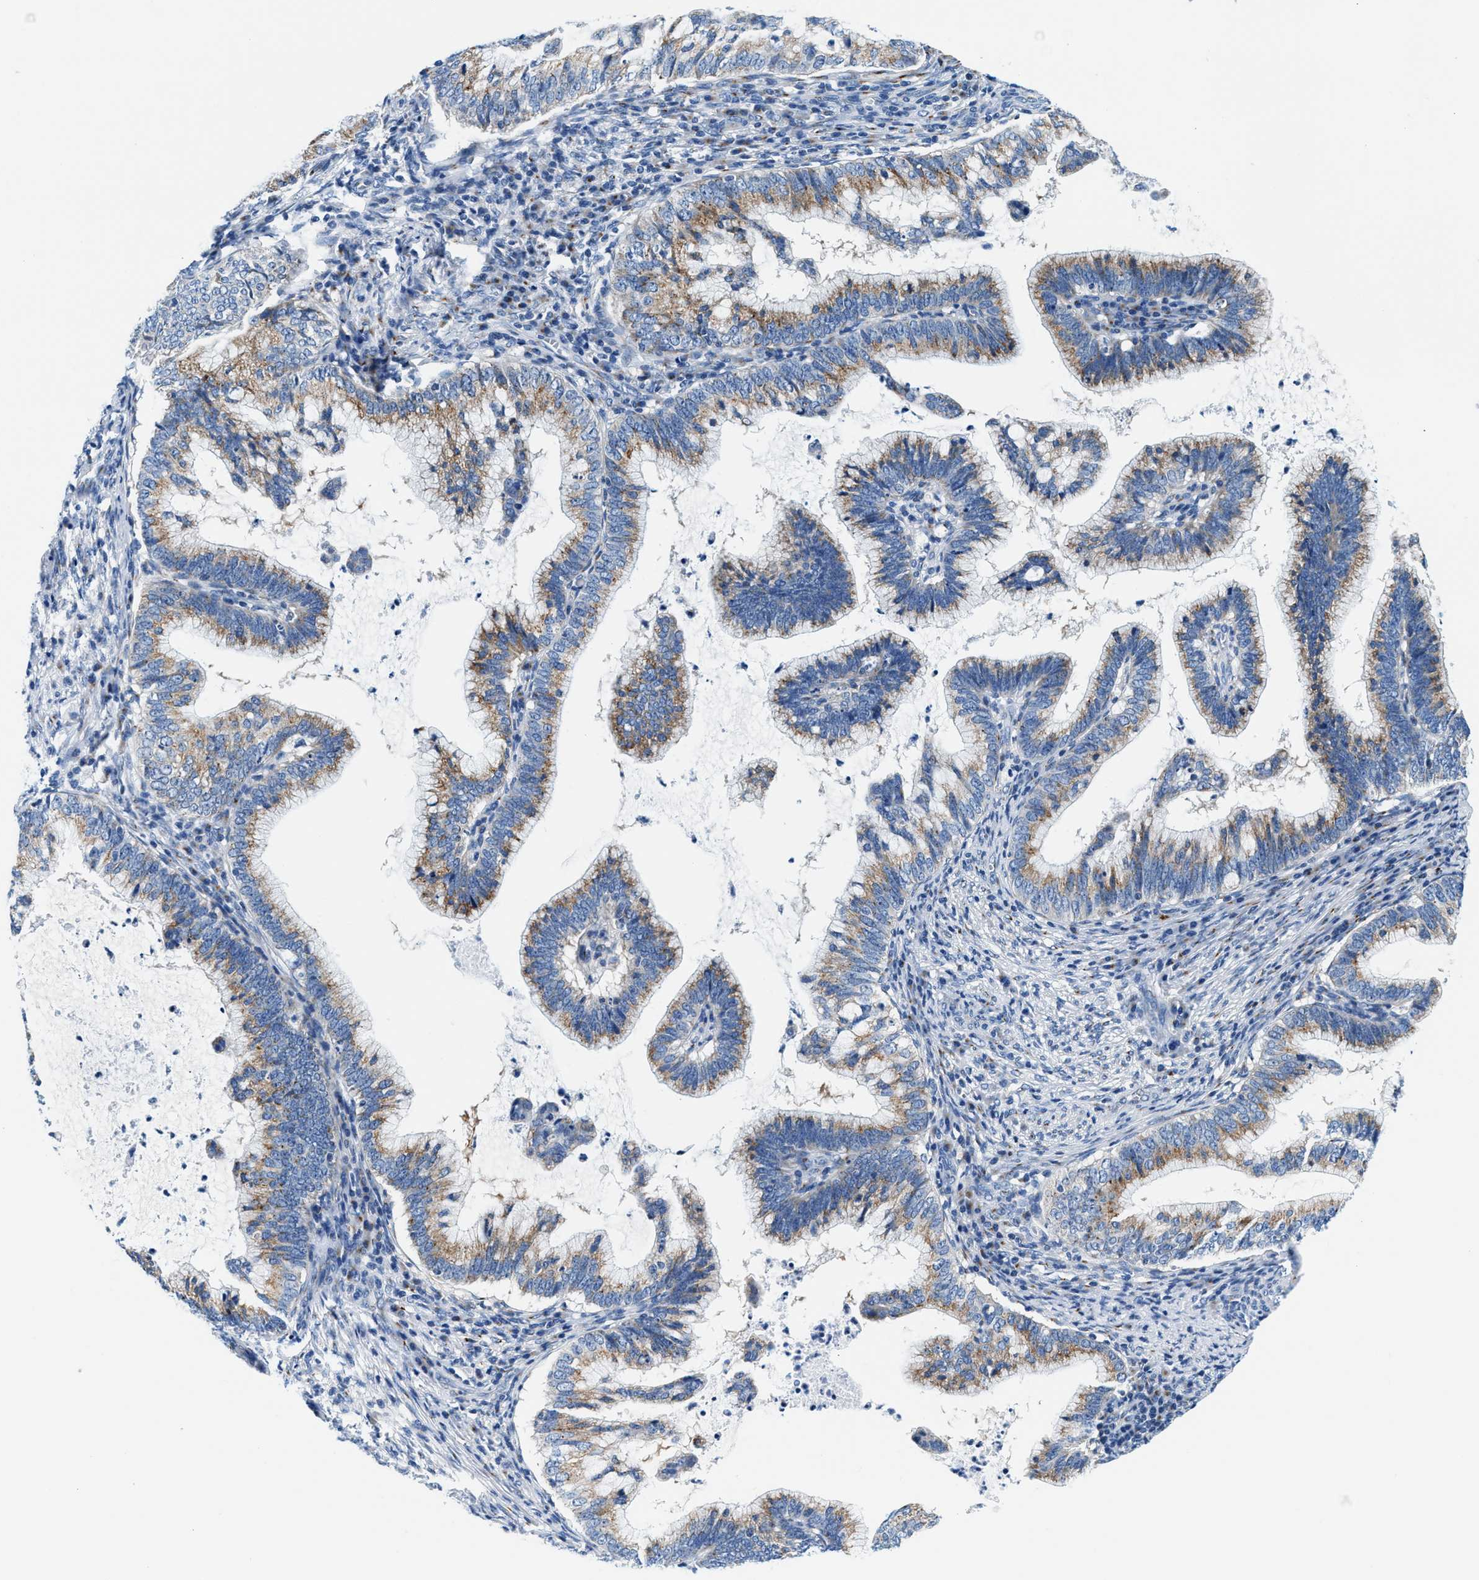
{"staining": {"intensity": "moderate", "quantity": ">75%", "location": "cytoplasmic/membranous"}, "tissue": "cervical cancer", "cell_type": "Tumor cells", "image_type": "cancer", "snomed": [{"axis": "morphology", "description": "Adenocarcinoma, NOS"}, {"axis": "topography", "description": "Cervix"}], "caption": "Cervical cancer stained for a protein (brown) demonstrates moderate cytoplasmic/membranous positive positivity in approximately >75% of tumor cells.", "gene": "VPS53", "patient": {"sex": "female", "age": 36}}